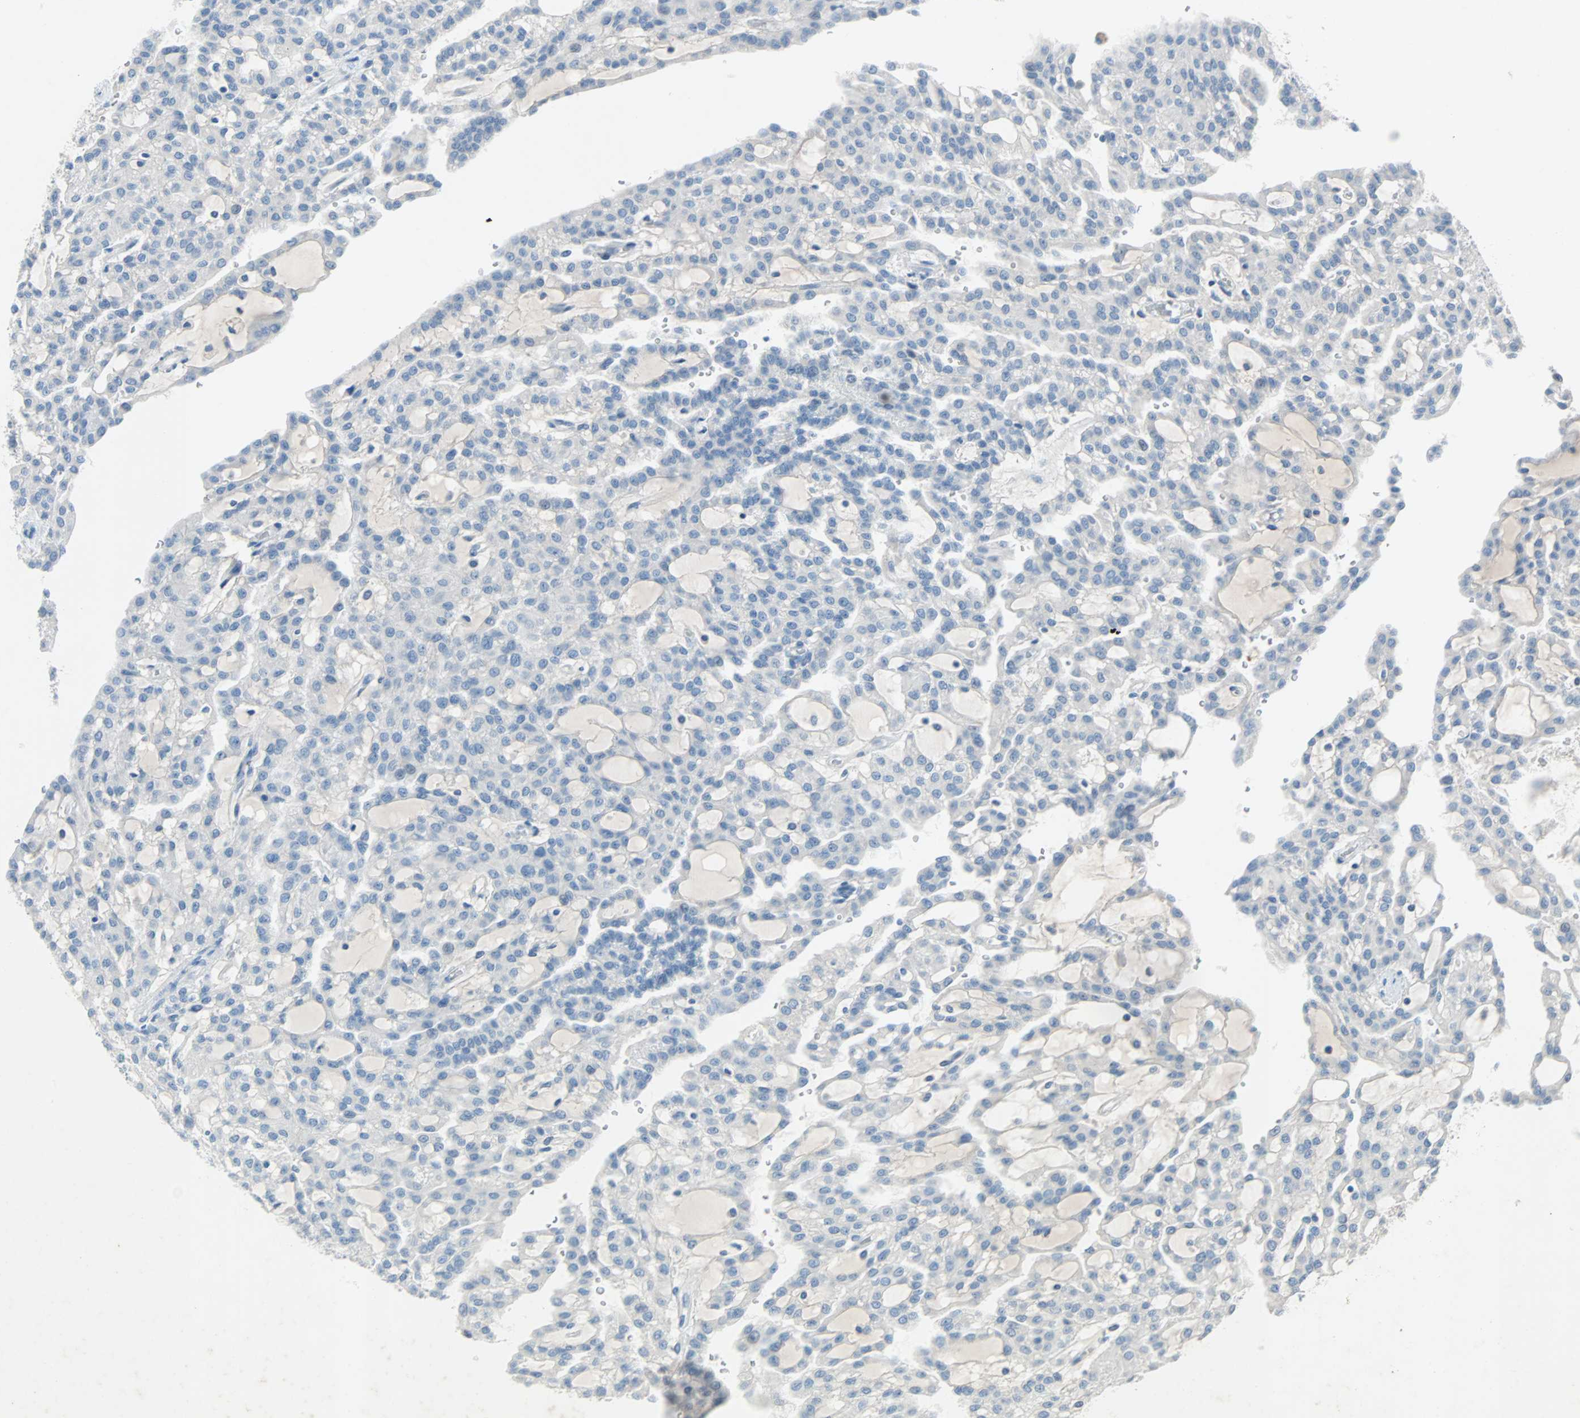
{"staining": {"intensity": "negative", "quantity": "none", "location": "none"}, "tissue": "renal cancer", "cell_type": "Tumor cells", "image_type": "cancer", "snomed": [{"axis": "morphology", "description": "Adenocarcinoma, NOS"}, {"axis": "topography", "description": "Kidney"}], "caption": "There is no significant expression in tumor cells of renal adenocarcinoma. (Immunohistochemistry, brightfield microscopy, high magnification).", "gene": "PCDHB2", "patient": {"sex": "male", "age": 63}}